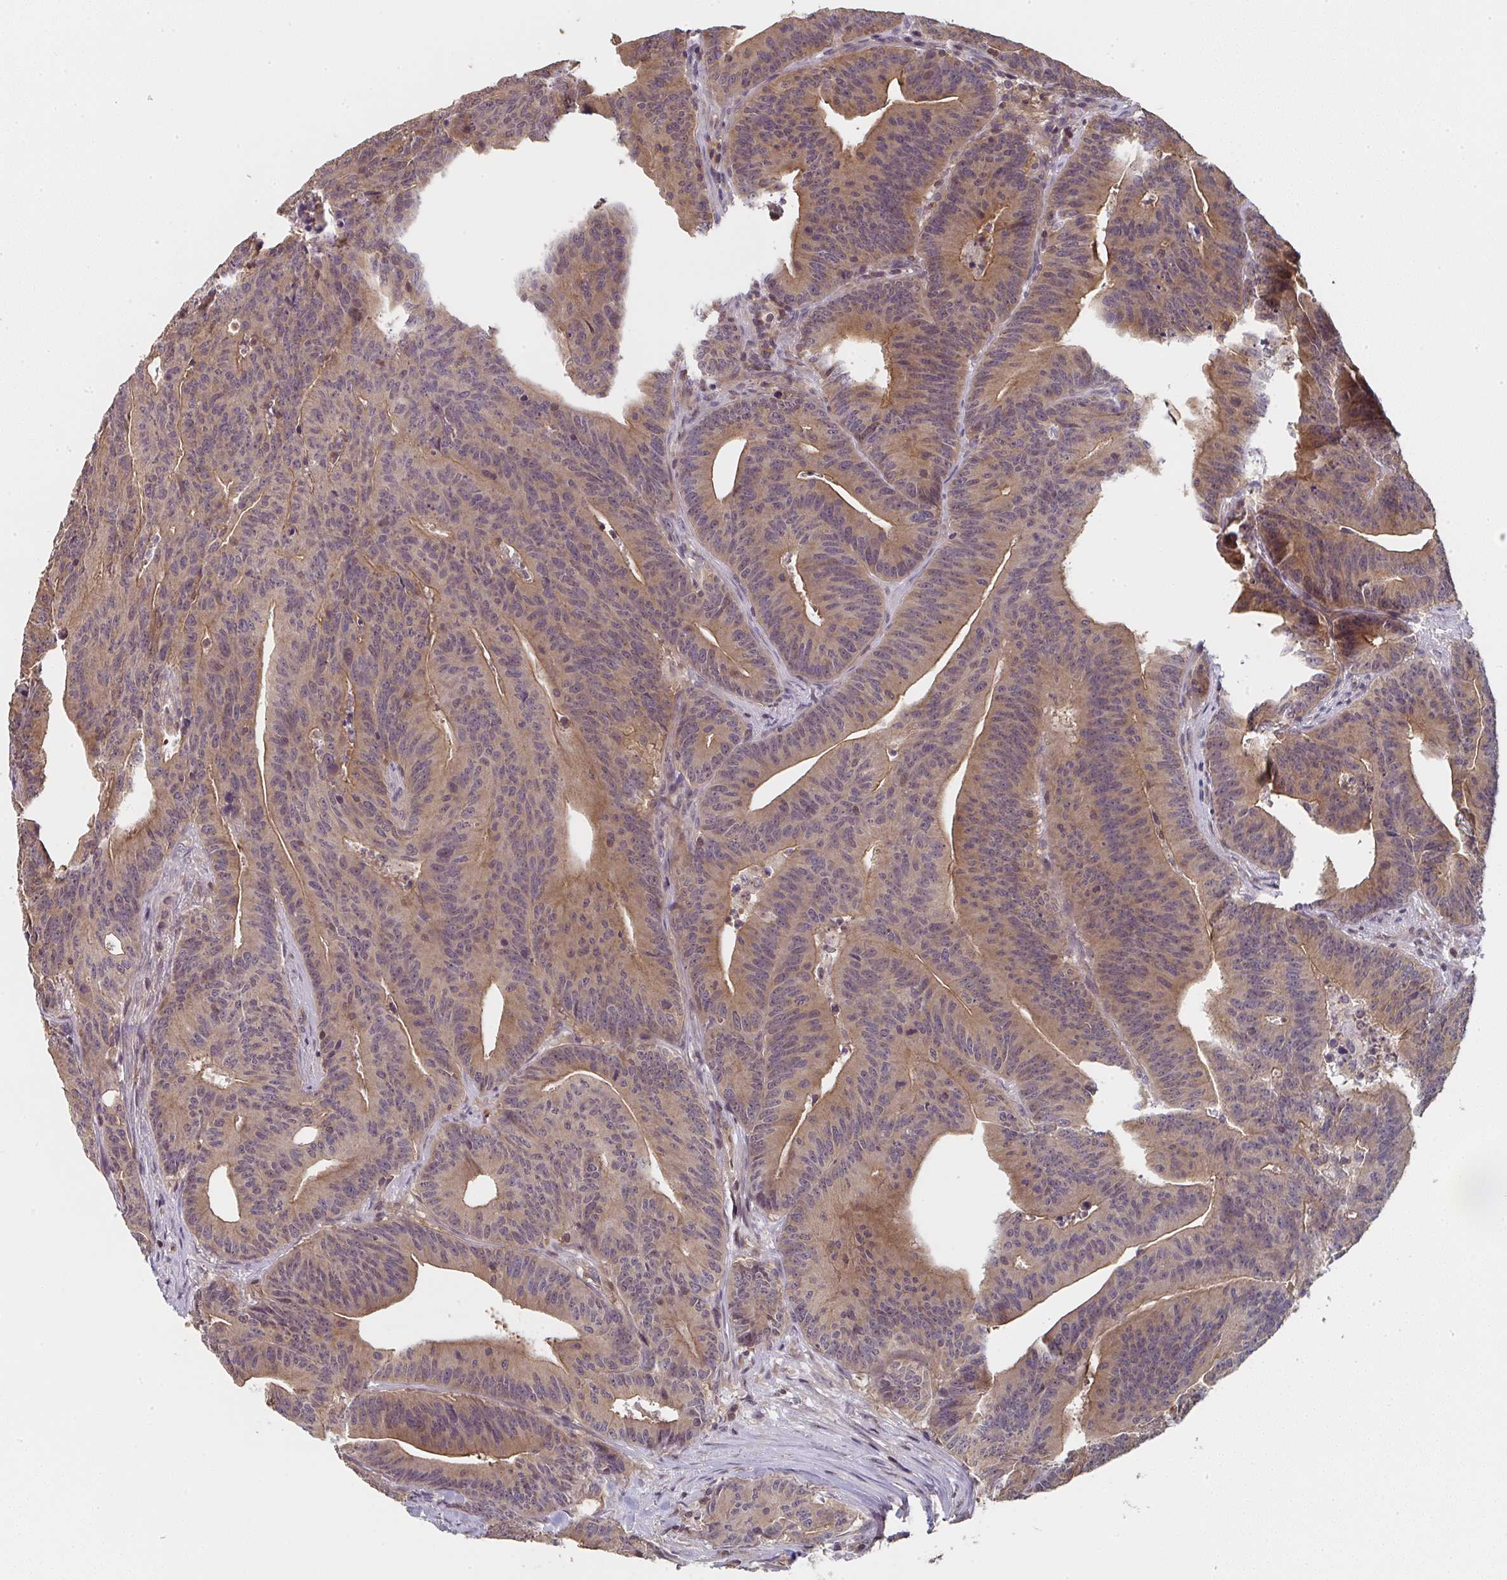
{"staining": {"intensity": "moderate", "quantity": ">75%", "location": "cytoplasmic/membranous"}, "tissue": "colorectal cancer", "cell_type": "Tumor cells", "image_type": "cancer", "snomed": [{"axis": "morphology", "description": "Adenocarcinoma, NOS"}, {"axis": "topography", "description": "Colon"}], "caption": "A brown stain shows moderate cytoplasmic/membranous positivity of a protein in colorectal cancer tumor cells.", "gene": "RANGRF", "patient": {"sex": "female", "age": 78}}